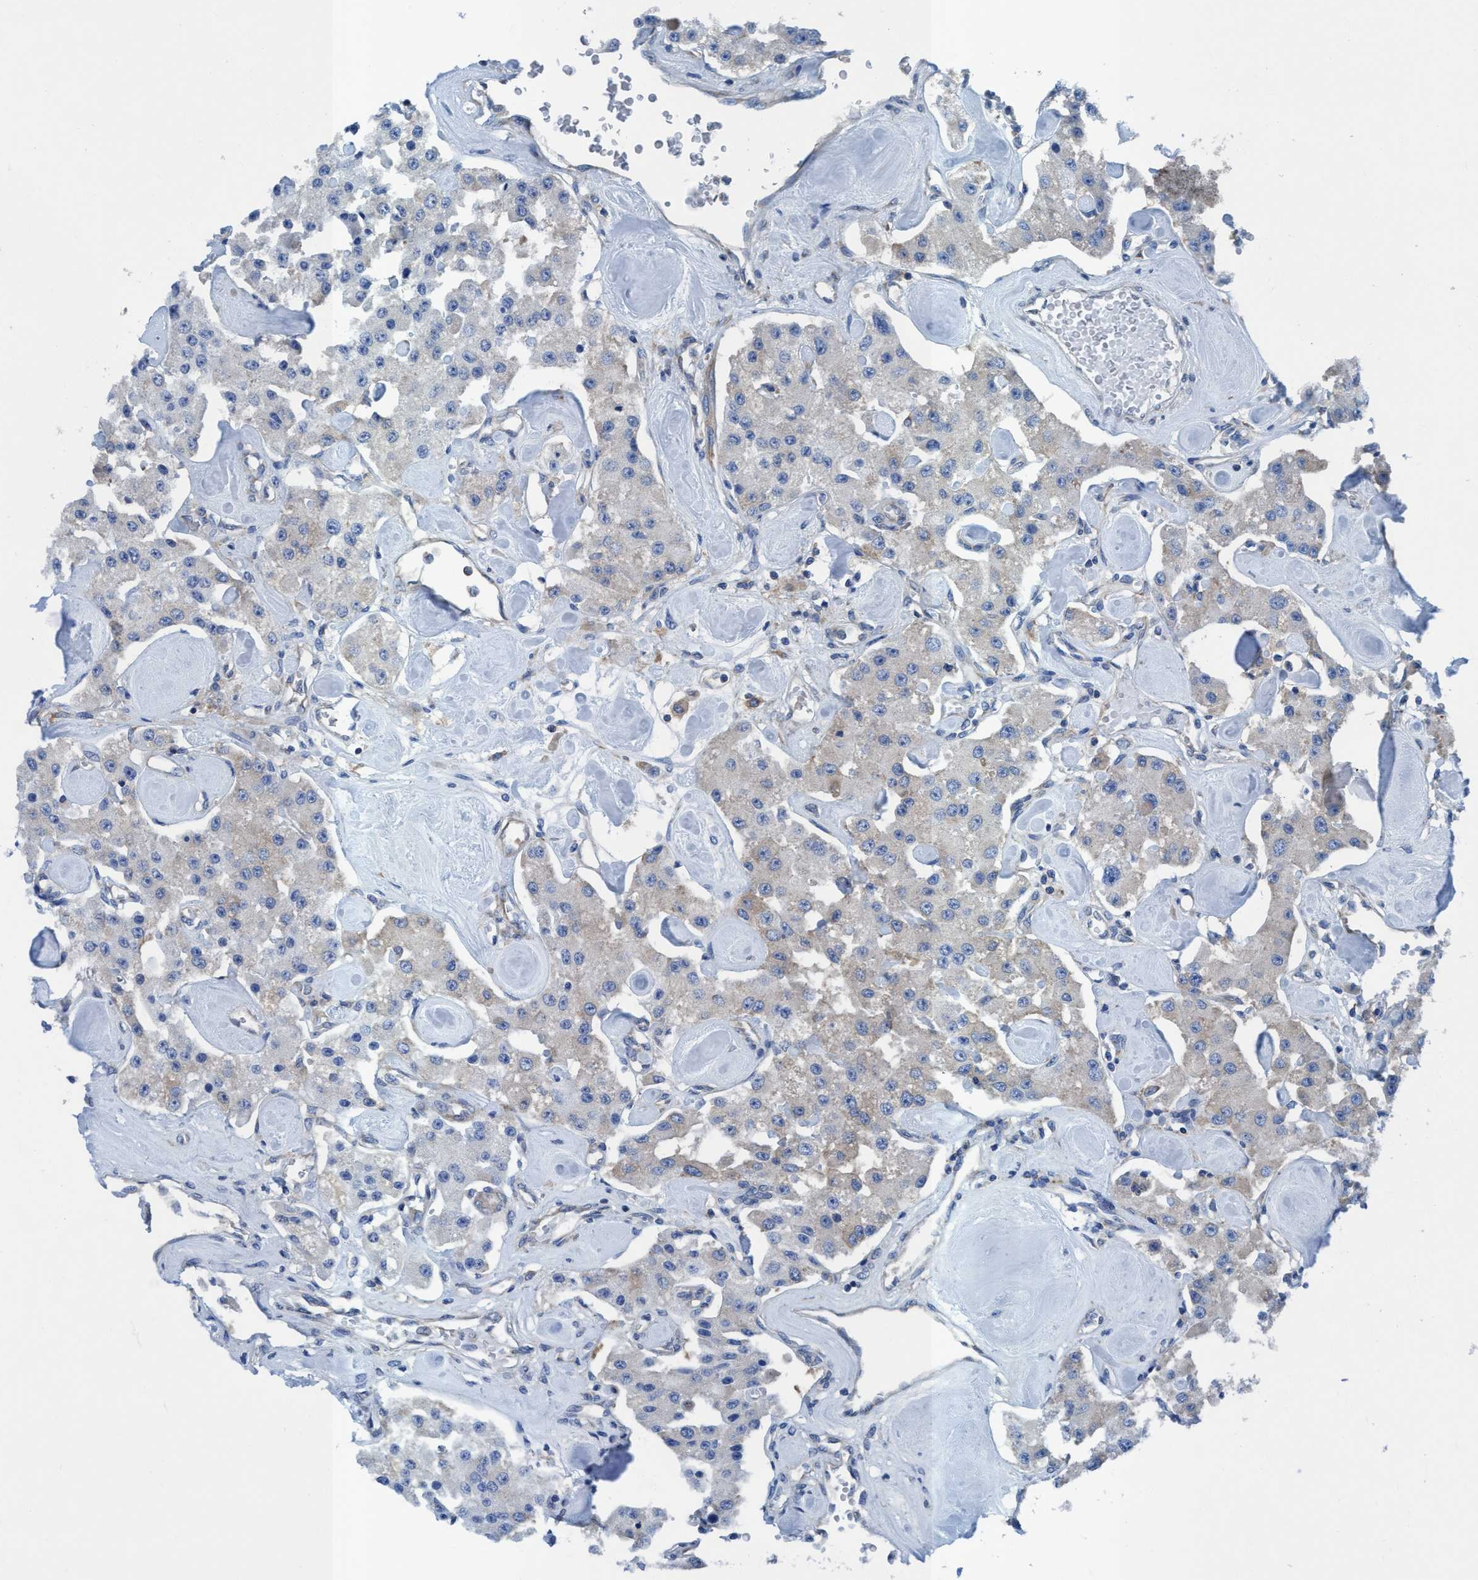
{"staining": {"intensity": "weak", "quantity": "<25%", "location": "cytoplasmic/membranous"}, "tissue": "carcinoid", "cell_type": "Tumor cells", "image_type": "cancer", "snomed": [{"axis": "morphology", "description": "Carcinoid, malignant, NOS"}, {"axis": "topography", "description": "Pancreas"}], "caption": "This histopathology image is of carcinoid stained with immunohistochemistry (IHC) to label a protein in brown with the nuclei are counter-stained blue. There is no positivity in tumor cells.", "gene": "NMT1", "patient": {"sex": "male", "age": 41}}